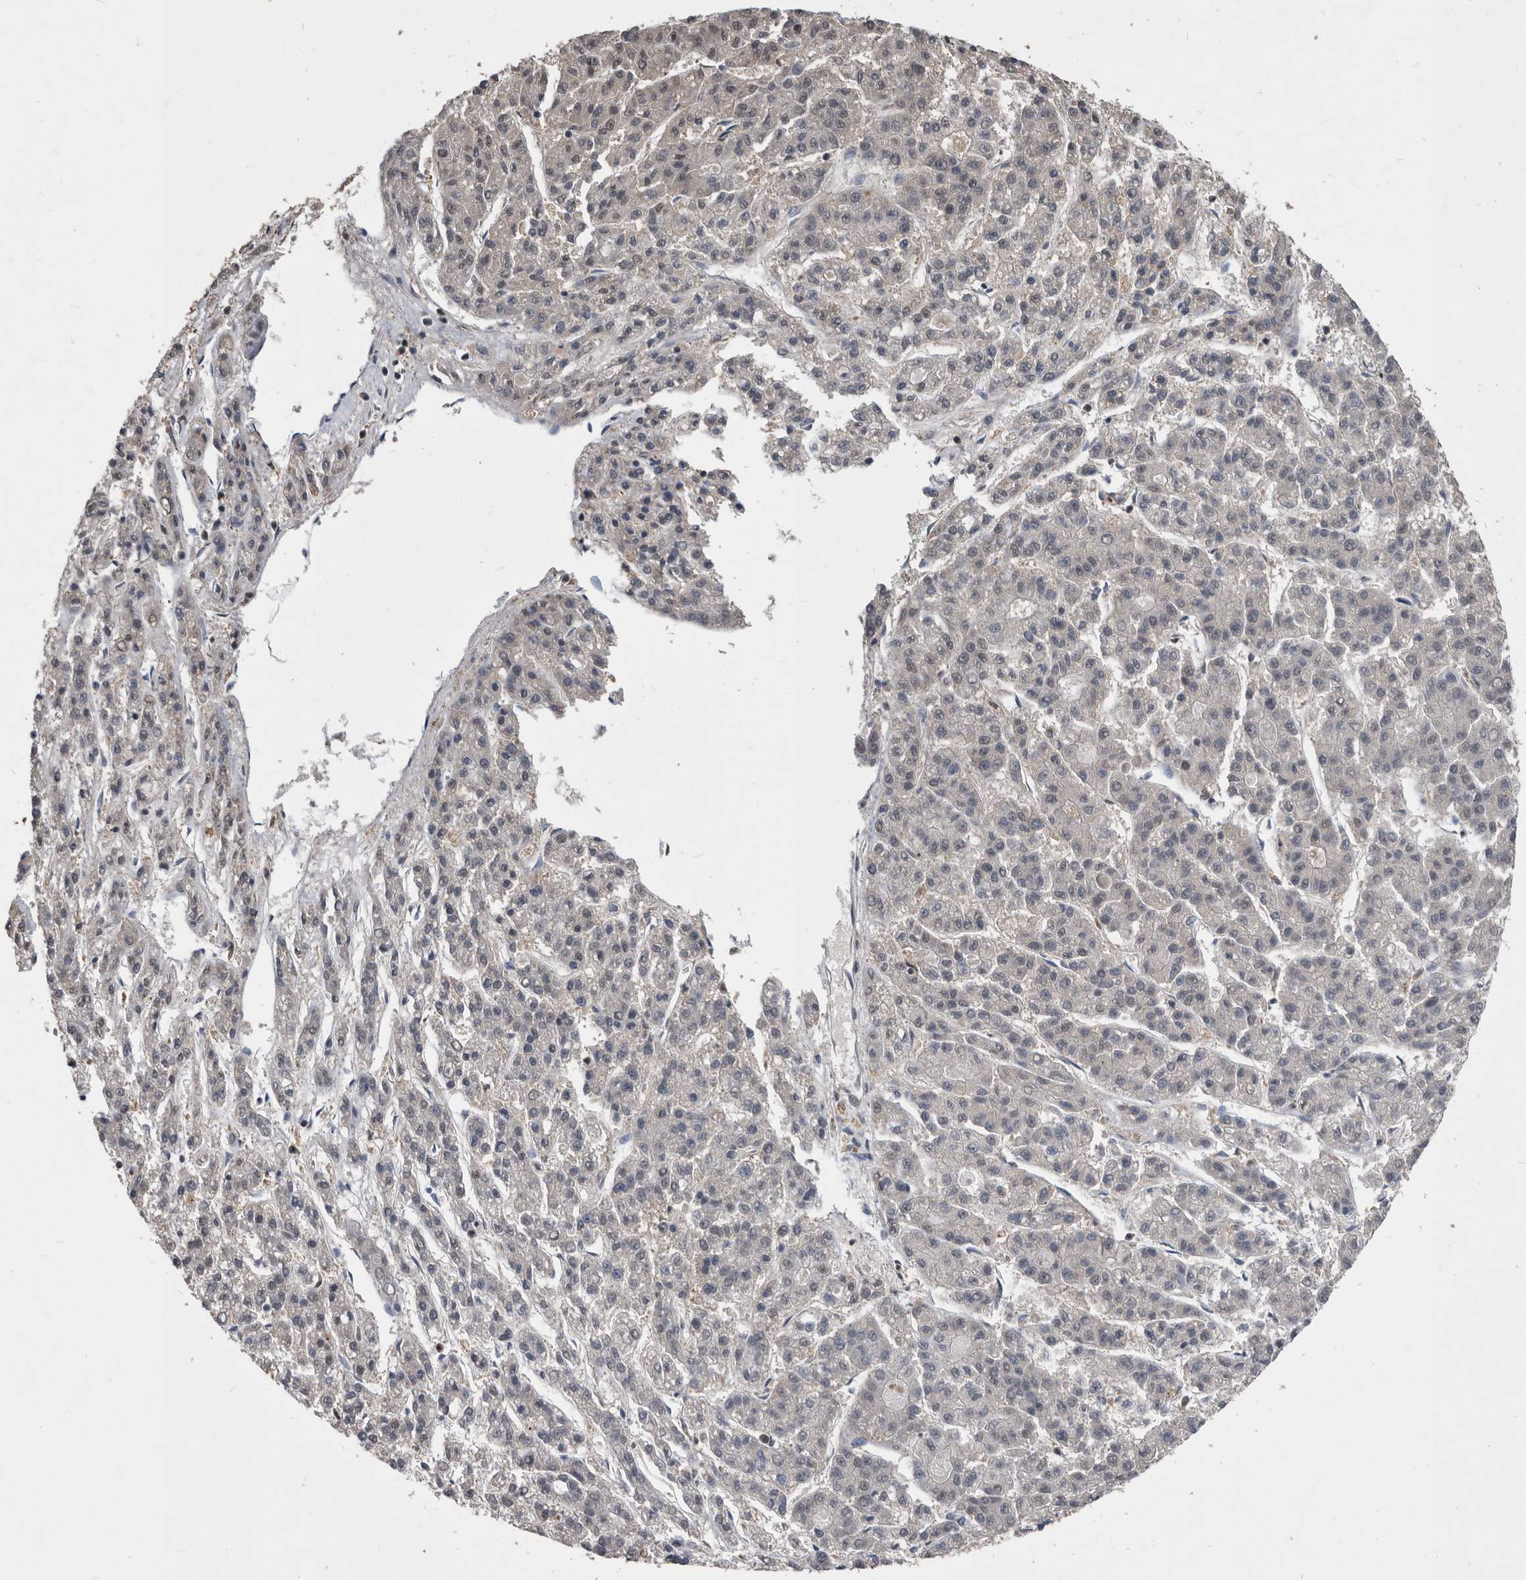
{"staining": {"intensity": "negative", "quantity": "none", "location": "none"}, "tissue": "liver cancer", "cell_type": "Tumor cells", "image_type": "cancer", "snomed": [{"axis": "morphology", "description": "Carcinoma, Hepatocellular, NOS"}, {"axis": "topography", "description": "Liver"}], "caption": "This photomicrograph is of liver hepatocellular carcinoma stained with IHC to label a protein in brown with the nuclei are counter-stained blue. There is no positivity in tumor cells. (Immunohistochemistry (ihc), brightfield microscopy, high magnification).", "gene": "NRBP1", "patient": {"sex": "male", "age": 70}}